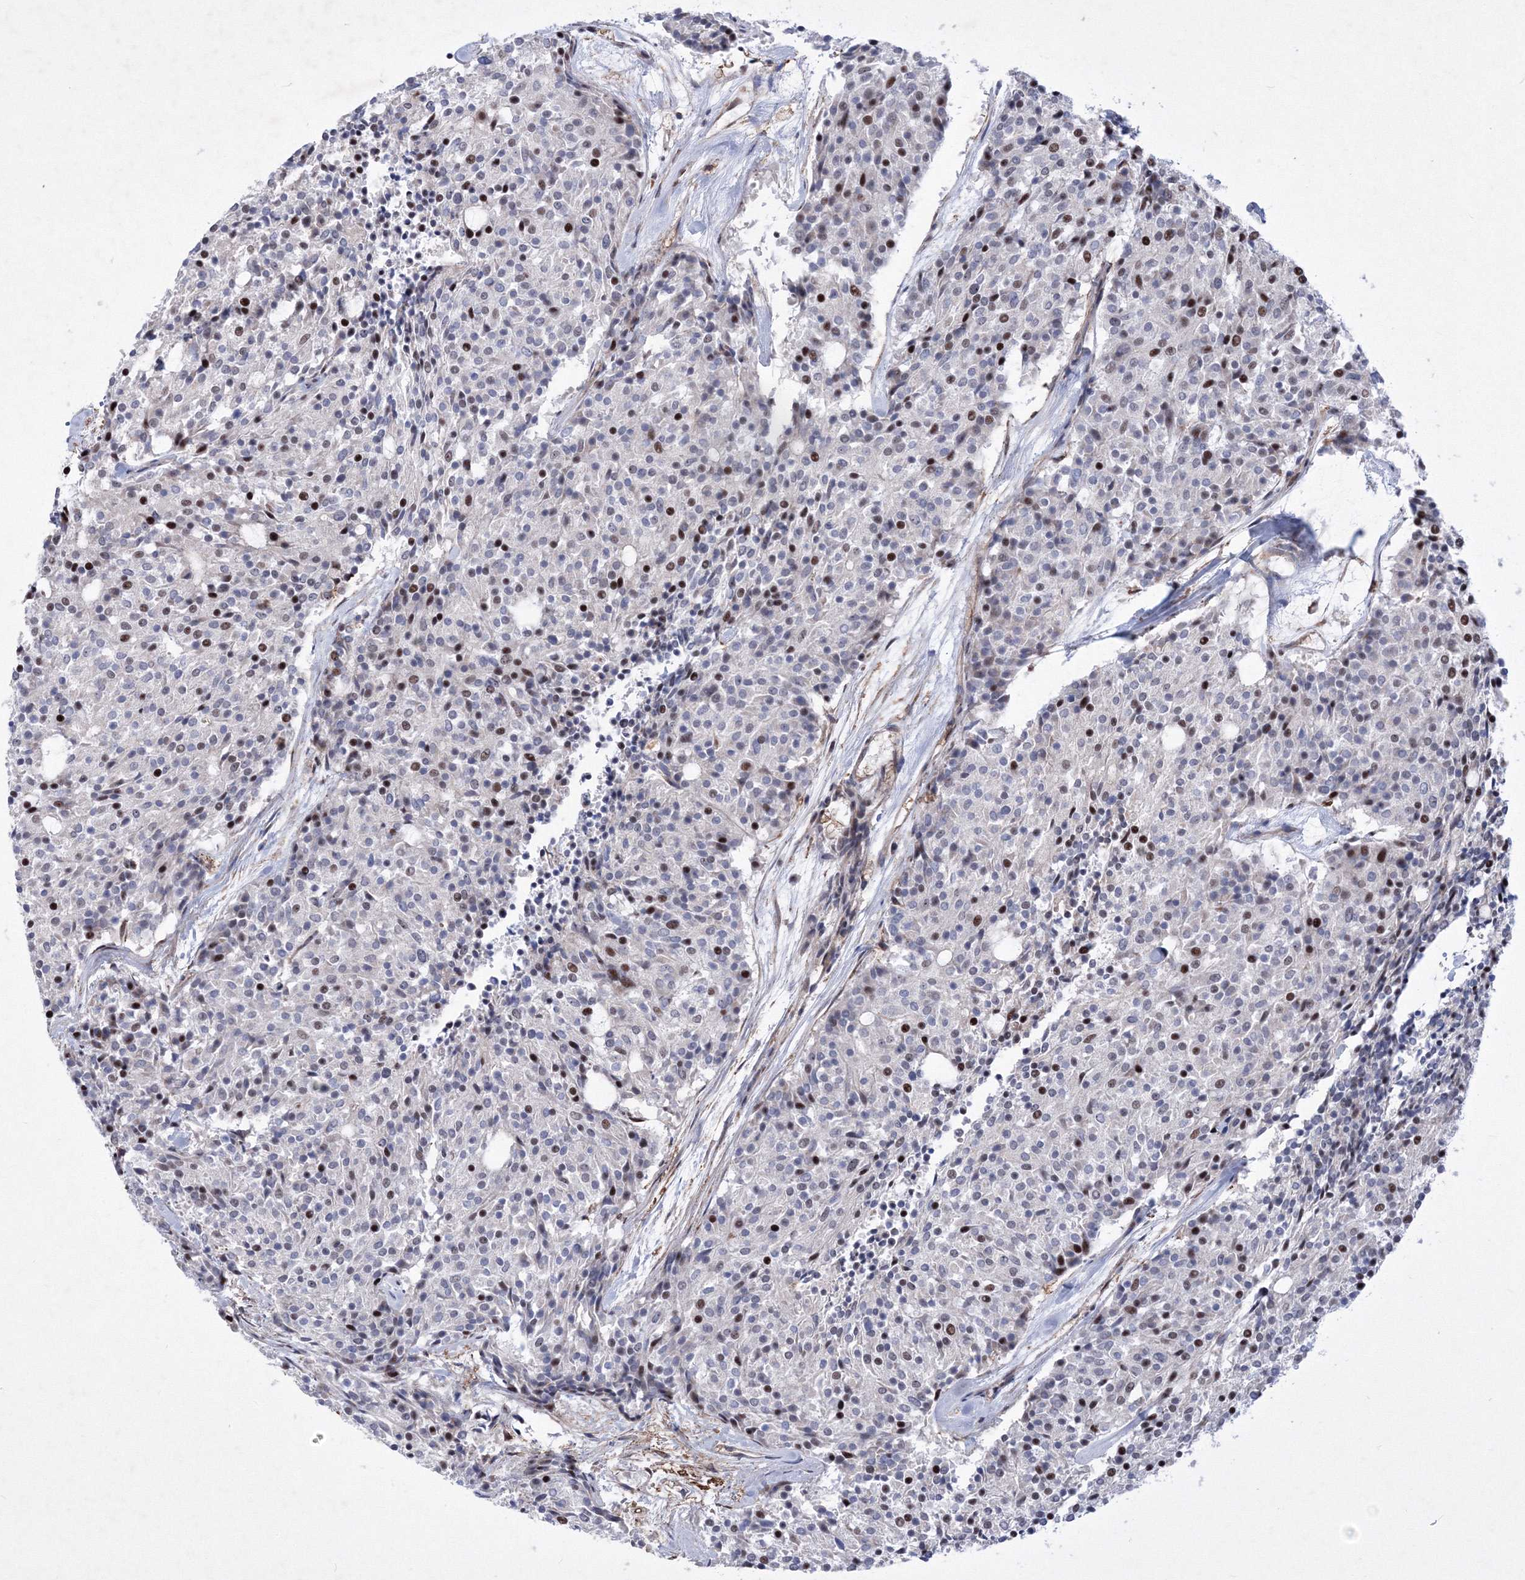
{"staining": {"intensity": "moderate", "quantity": "25%-75%", "location": "nuclear"}, "tissue": "carcinoid", "cell_type": "Tumor cells", "image_type": "cancer", "snomed": [{"axis": "morphology", "description": "Carcinoid, malignant, NOS"}, {"axis": "topography", "description": "Pancreas"}], "caption": "Human carcinoid stained with a protein marker displays moderate staining in tumor cells.", "gene": "RNPEPL1", "patient": {"sex": "female", "age": 54}}